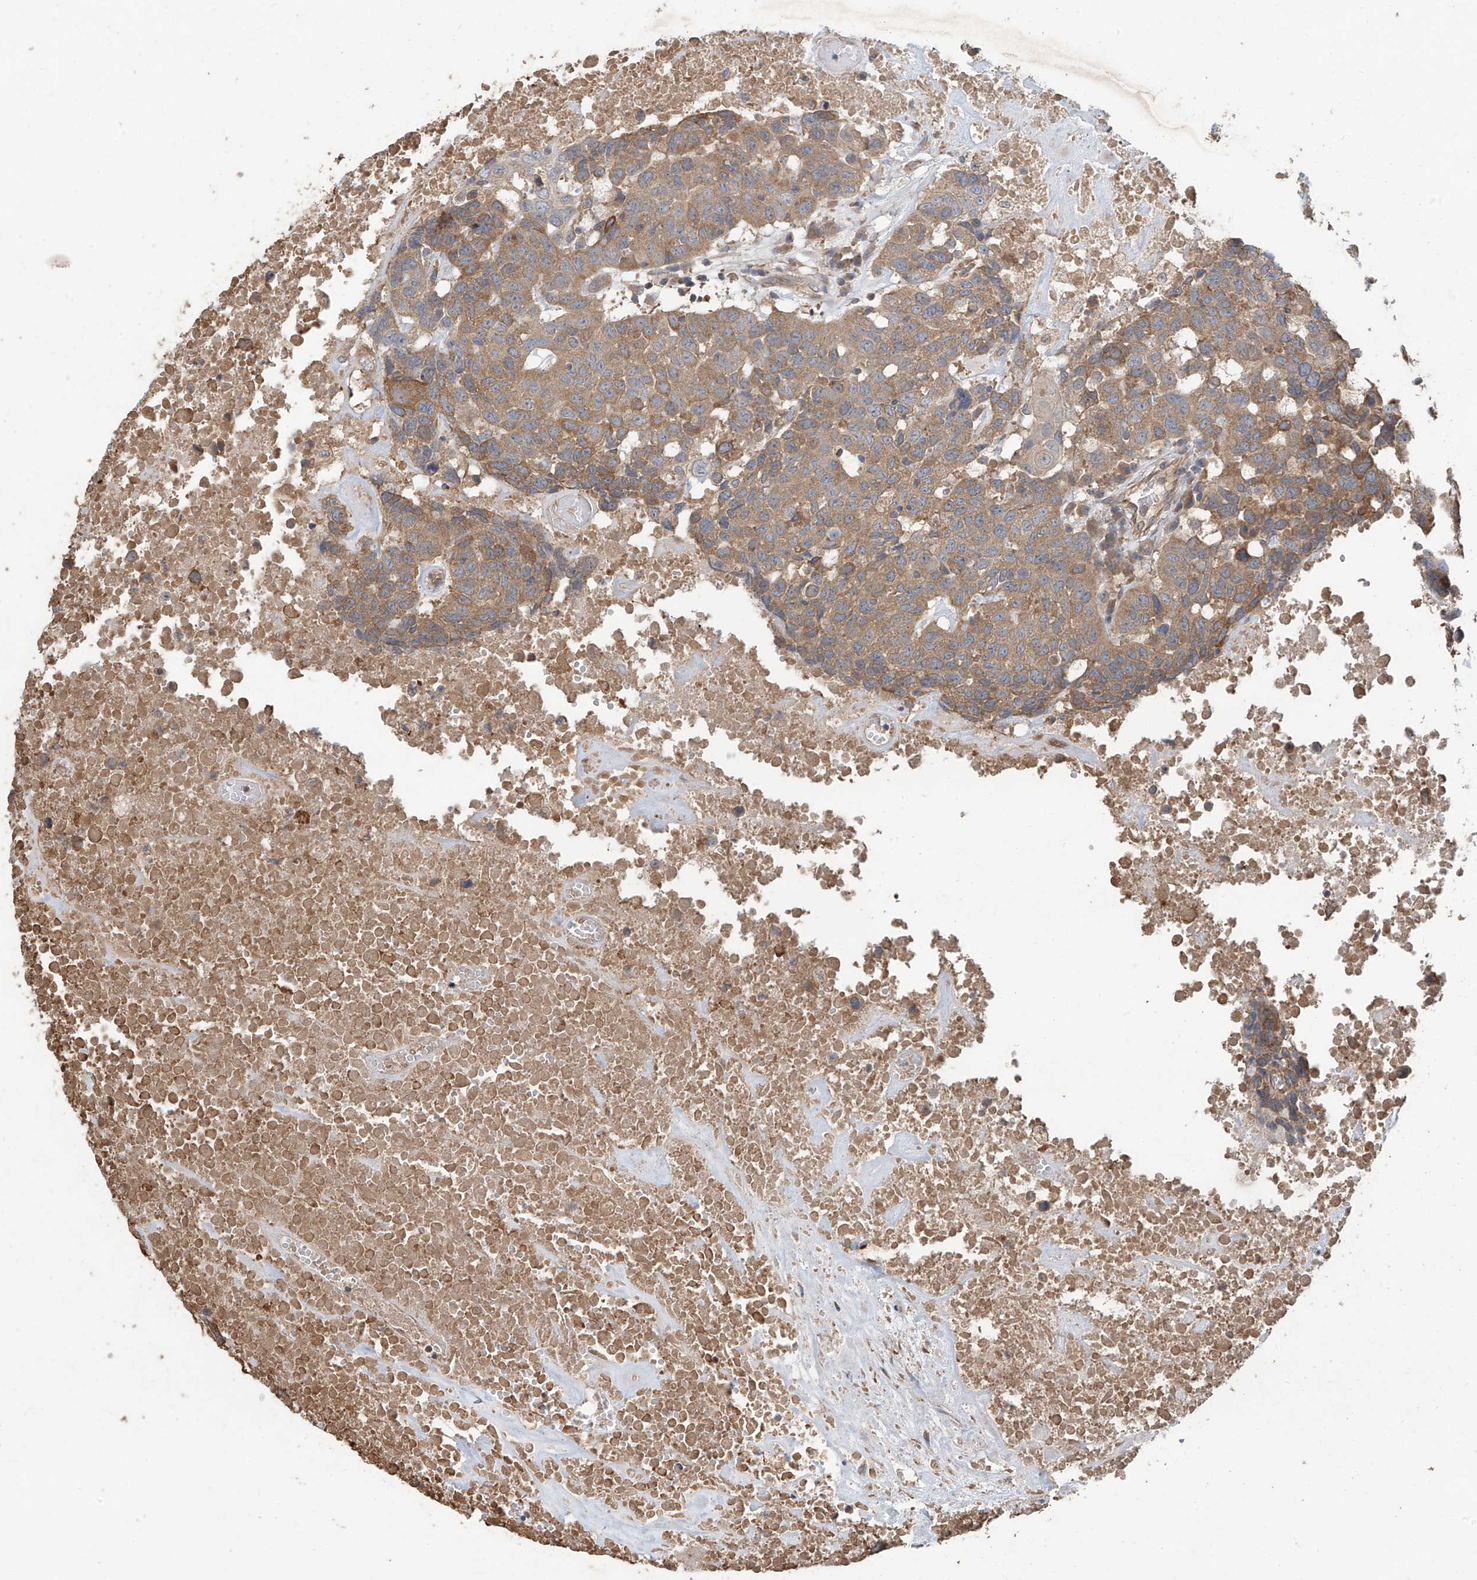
{"staining": {"intensity": "moderate", "quantity": ">75%", "location": "cytoplasmic/membranous"}, "tissue": "head and neck cancer", "cell_type": "Tumor cells", "image_type": "cancer", "snomed": [{"axis": "morphology", "description": "Squamous cell carcinoma, NOS"}, {"axis": "topography", "description": "Head-Neck"}], "caption": "IHC of squamous cell carcinoma (head and neck) exhibits medium levels of moderate cytoplasmic/membranous positivity in approximately >75% of tumor cells.", "gene": "AGBL5", "patient": {"sex": "male", "age": 66}}